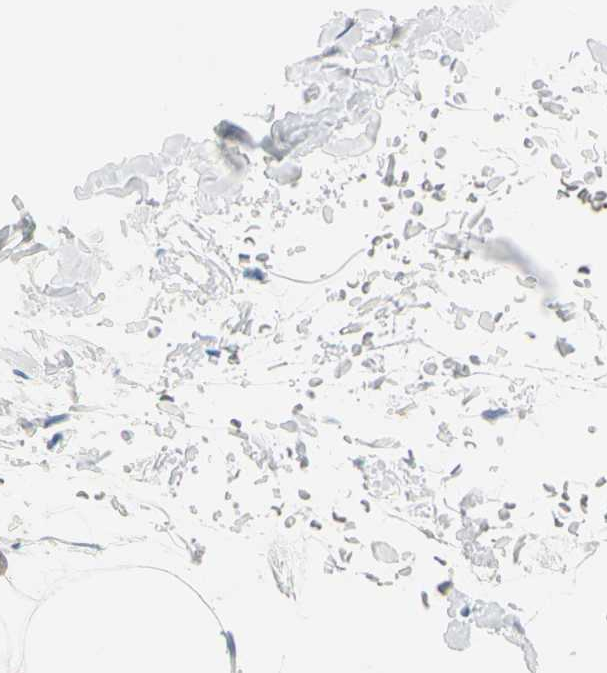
{"staining": {"intensity": "negative", "quantity": "none", "location": "none"}, "tissue": "adipose tissue", "cell_type": "Adipocytes", "image_type": "normal", "snomed": [{"axis": "morphology", "description": "Normal tissue, NOS"}, {"axis": "topography", "description": "Soft tissue"}], "caption": "The immunohistochemistry photomicrograph has no significant positivity in adipocytes of adipose tissue. (Stains: DAB (3,3'-diaminobenzidine) immunohistochemistry (IHC) with hematoxylin counter stain, Microscopy: brightfield microscopy at high magnification).", "gene": "CA1", "patient": {"sex": "male", "age": 72}}